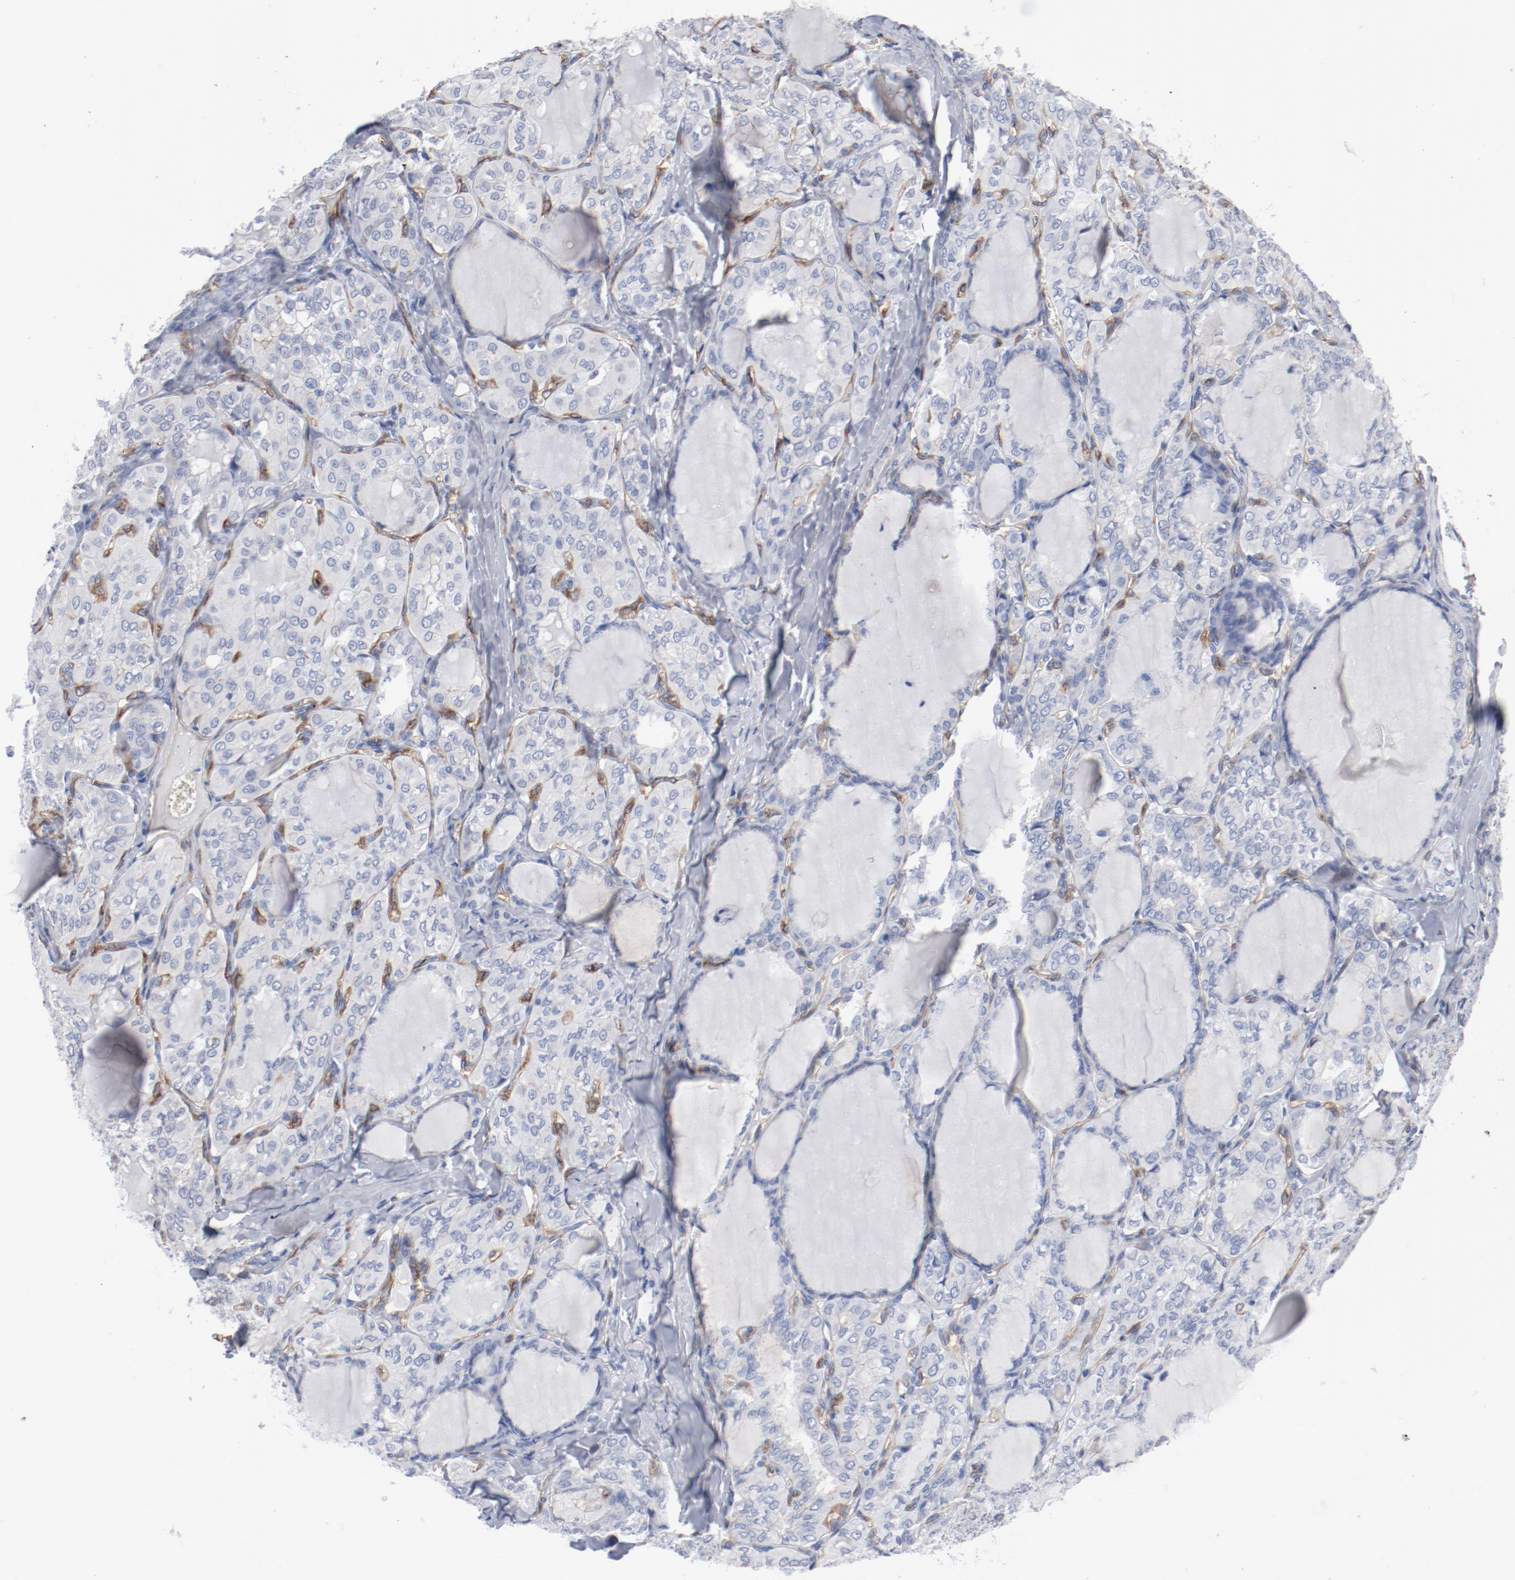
{"staining": {"intensity": "negative", "quantity": "none", "location": "none"}, "tissue": "thyroid cancer", "cell_type": "Tumor cells", "image_type": "cancer", "snomed": [{"axis": "morphology", "description": "Papillary adenocarcinoma, NOS"}, {"axis": "topography", "description": "Thyroid gland"}], "caption": "Immunohistochemistry of human papillary adenocarcinoma (thyroid) displays no positivity in tumor cells. (DAB (3,3'-diaminobenzidine) immunohistochemistry, high magnification).", "gene": "SHANK3", "patient": {"sex": "male", "age": 20}}